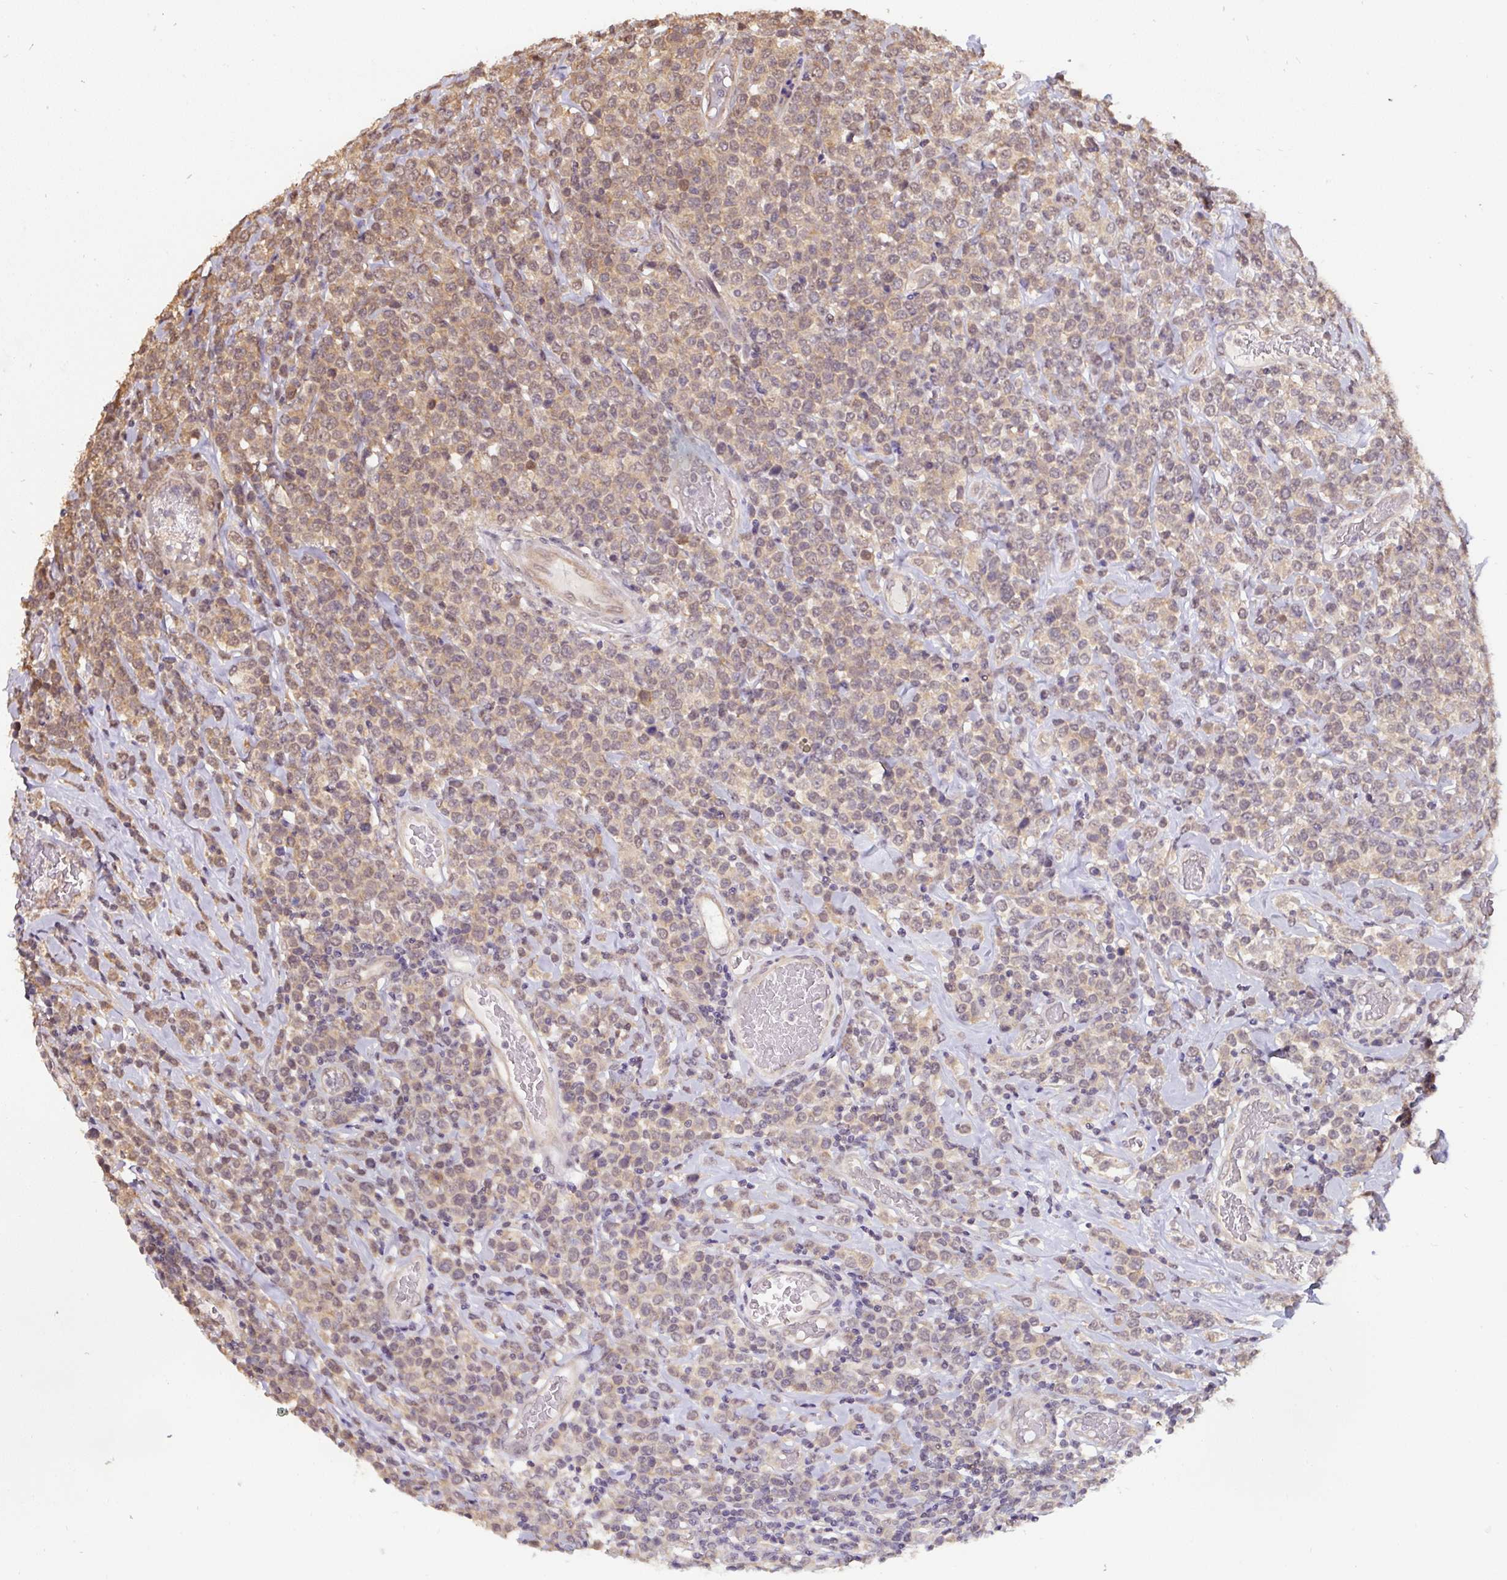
{"staining": {"intensity": "weak", "quantity": ">75%", "location": "cytoplasmic/membranous"}, "tissue": "lymphoma", "cell_type": "Tumor cells", "image_type": "cancer", "snomed": [{"axis": "morphology", "description": "Malignant lymphoma, non-Hodgkin's type, High grade"}, {"axis": "topography", "description": "Soft tissue"}], "caption": "Lymphoma stained with a brown dye displays weak cytoplasmic/membranous positive expression in approximately >75% of tumor cells.", "gene": "ST13", "patient": {"sex": "female", "age": 56}}